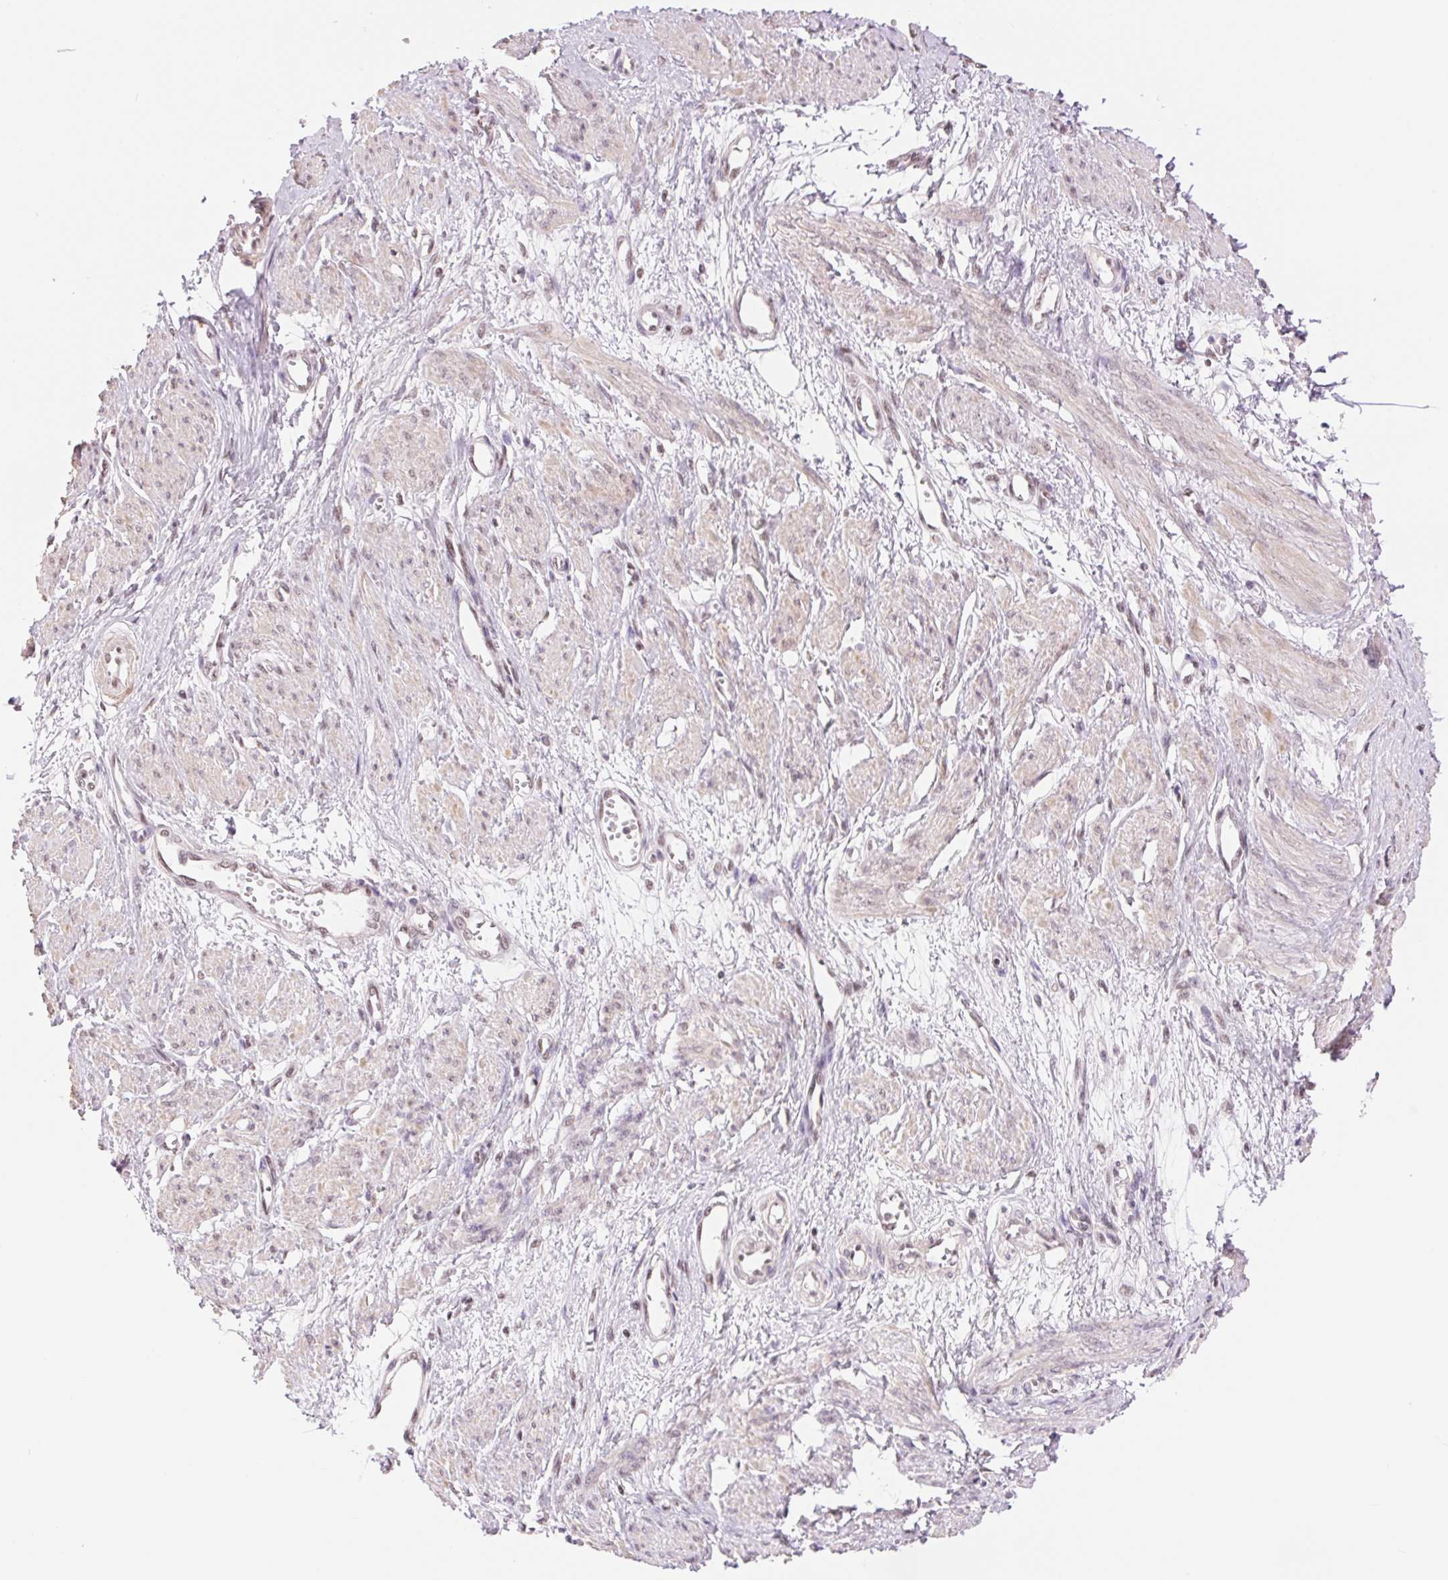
{"staining": {"intensity": "moderate", "quantity": "<25%", "location": "cytoplasmic/membranous"}, "tissue": "smooth muscle", "cell_type": "Smooth muscle cells", "image_type": "normal", "snomed": [{"axis": "morphology", "description": "Normal tissue, NOS"}, {"axis": "topography", "description": "Smooth muscle"}, {"axis": "topography", "description": "Uterus"}], "caption": "Immunohistochemical staining of benign human smooth muscle reveals <25% levels of moderate cytoplasmic/membranous protein expression in approximately <25% of smooth muscle cells.", "gene": "RPRD1B", "patient": {"sex": "female", "age": 39}}